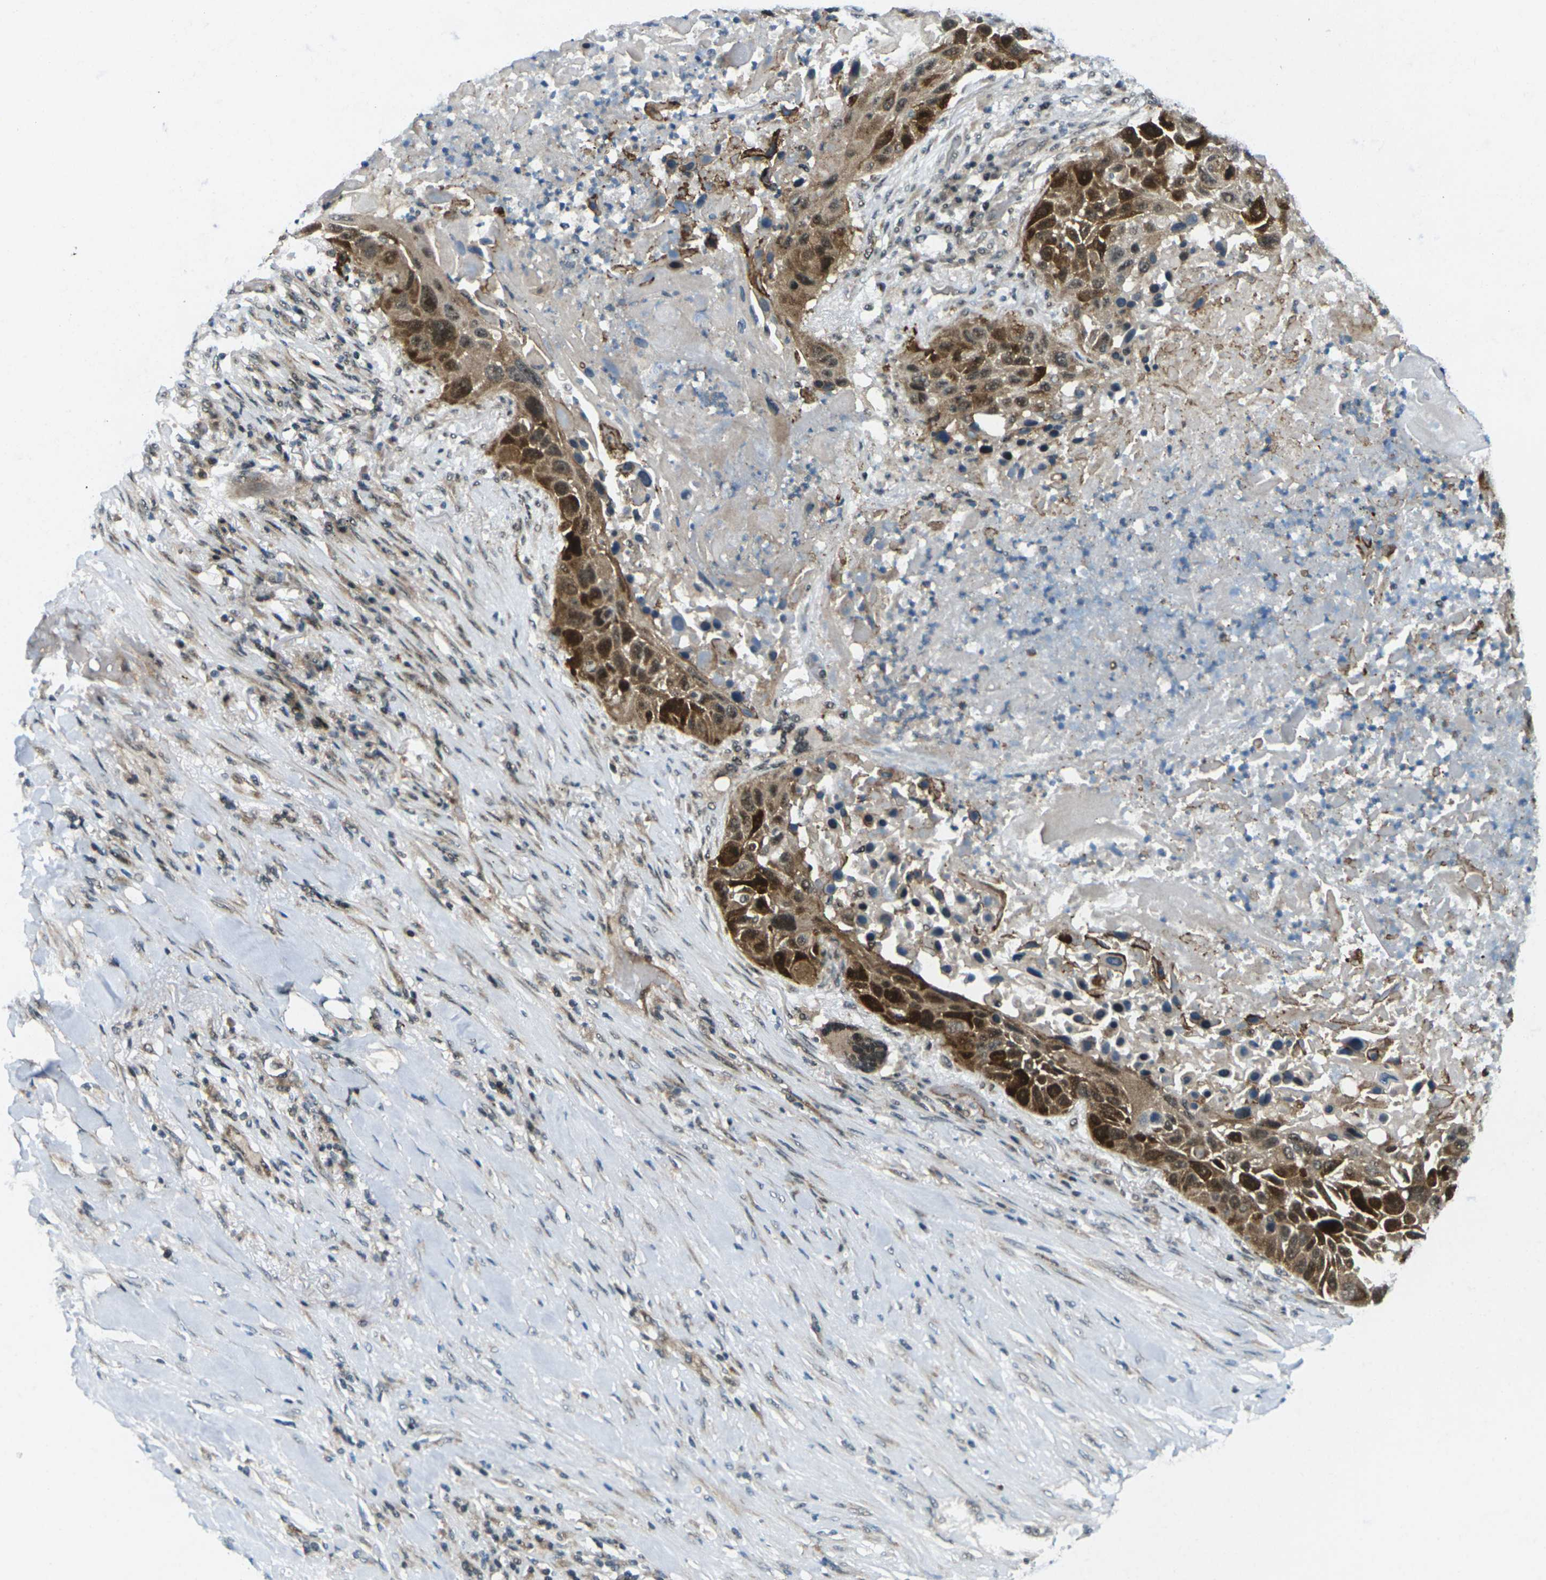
{"staining": {"intensity": "strong", "quantity": ">75%", "location": "cytoplasmic/membranous,nuclear"}, "tissue": "lung cancer", "cell_type": "Tumor cells", "image_type": "cancer", "snomed": [{"axis": "morphology", "description": "Squamous cell carcinoma, NOS"}, {"axis": "topography", "description": "Lung"}], "caption": "This photomicrograph reveals squamous cell carcinoma (lung) stained with immunohistochemistry to label a protein in brown. The cytoplasmic/membranous and nuclear of tumor cells show strong positivity for the protein. Nuclei are counter-stained blue.", "gene": "UBE2S", "patient": {"sex": "male", "age": 57}}